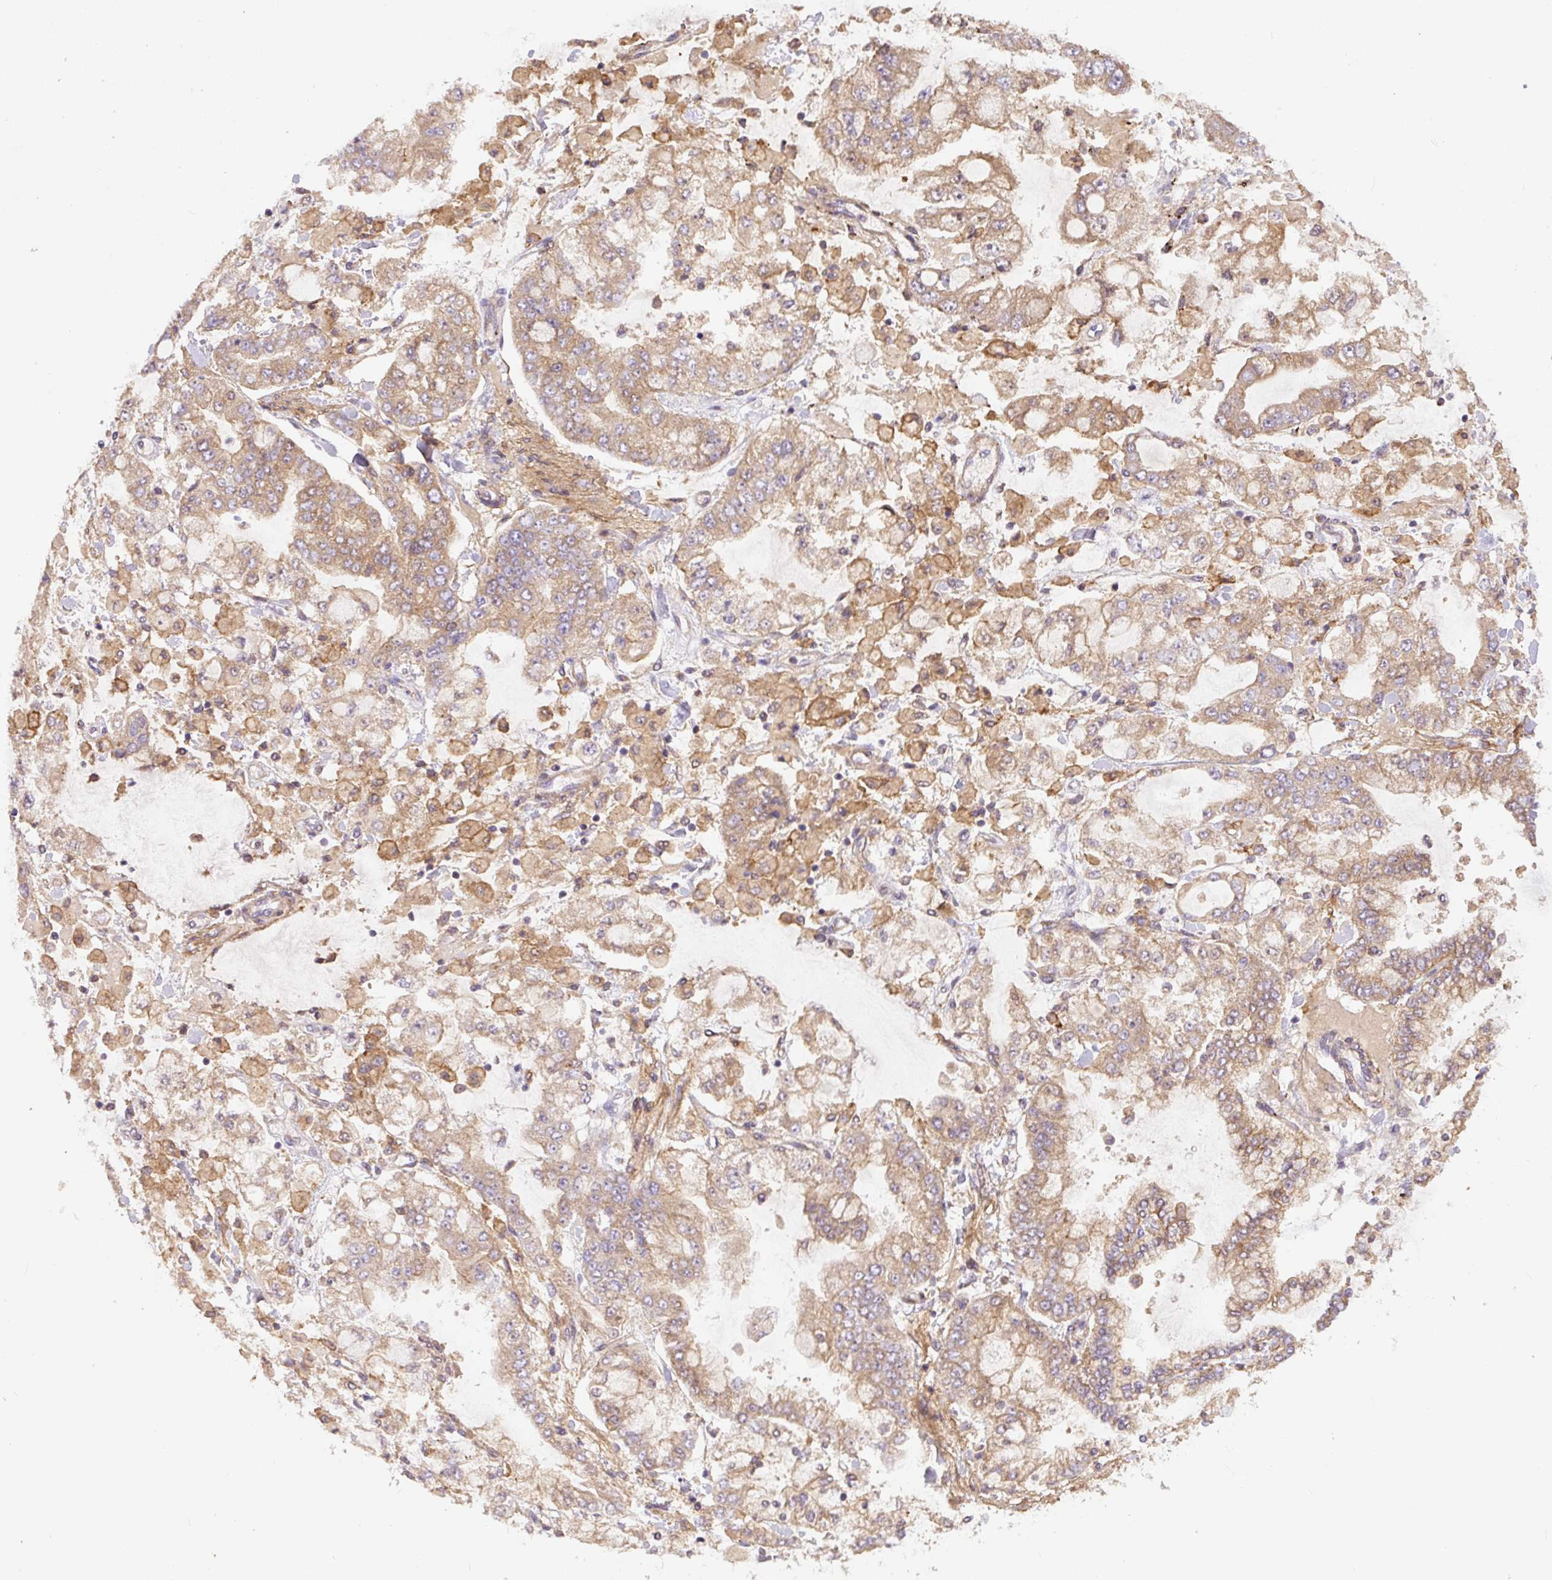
{"staining": {"intensity": "moderate", "quantity": ">75%", "location": "cytoplasmic/membranous"}, "tissue": "stomach cancer", "cell_type": "Tumor cells", "image_type": "cancer", "snomed": [{"axis": "morphology", "description": "Normal tissue, NOS"}, {"axis": "morphology", "description": "Adenocarcinoma, NOS"}, {"axis": "topography", "description": "Stomach, upper"}, {"axis": "topography", "description": "Stomach"}], "caption": "A brown stain highlights moderate cytoplasmic/membranous staining of a protein in adenocarcinoma (stomach) tumor cells. The protein of interest is stained brown, and the nuclei are stained in blue (DAB IHC with brightfield microscopy, high magnification).", "gene": "DAPK1", "patient": {"sex": "male", "age": 76}}